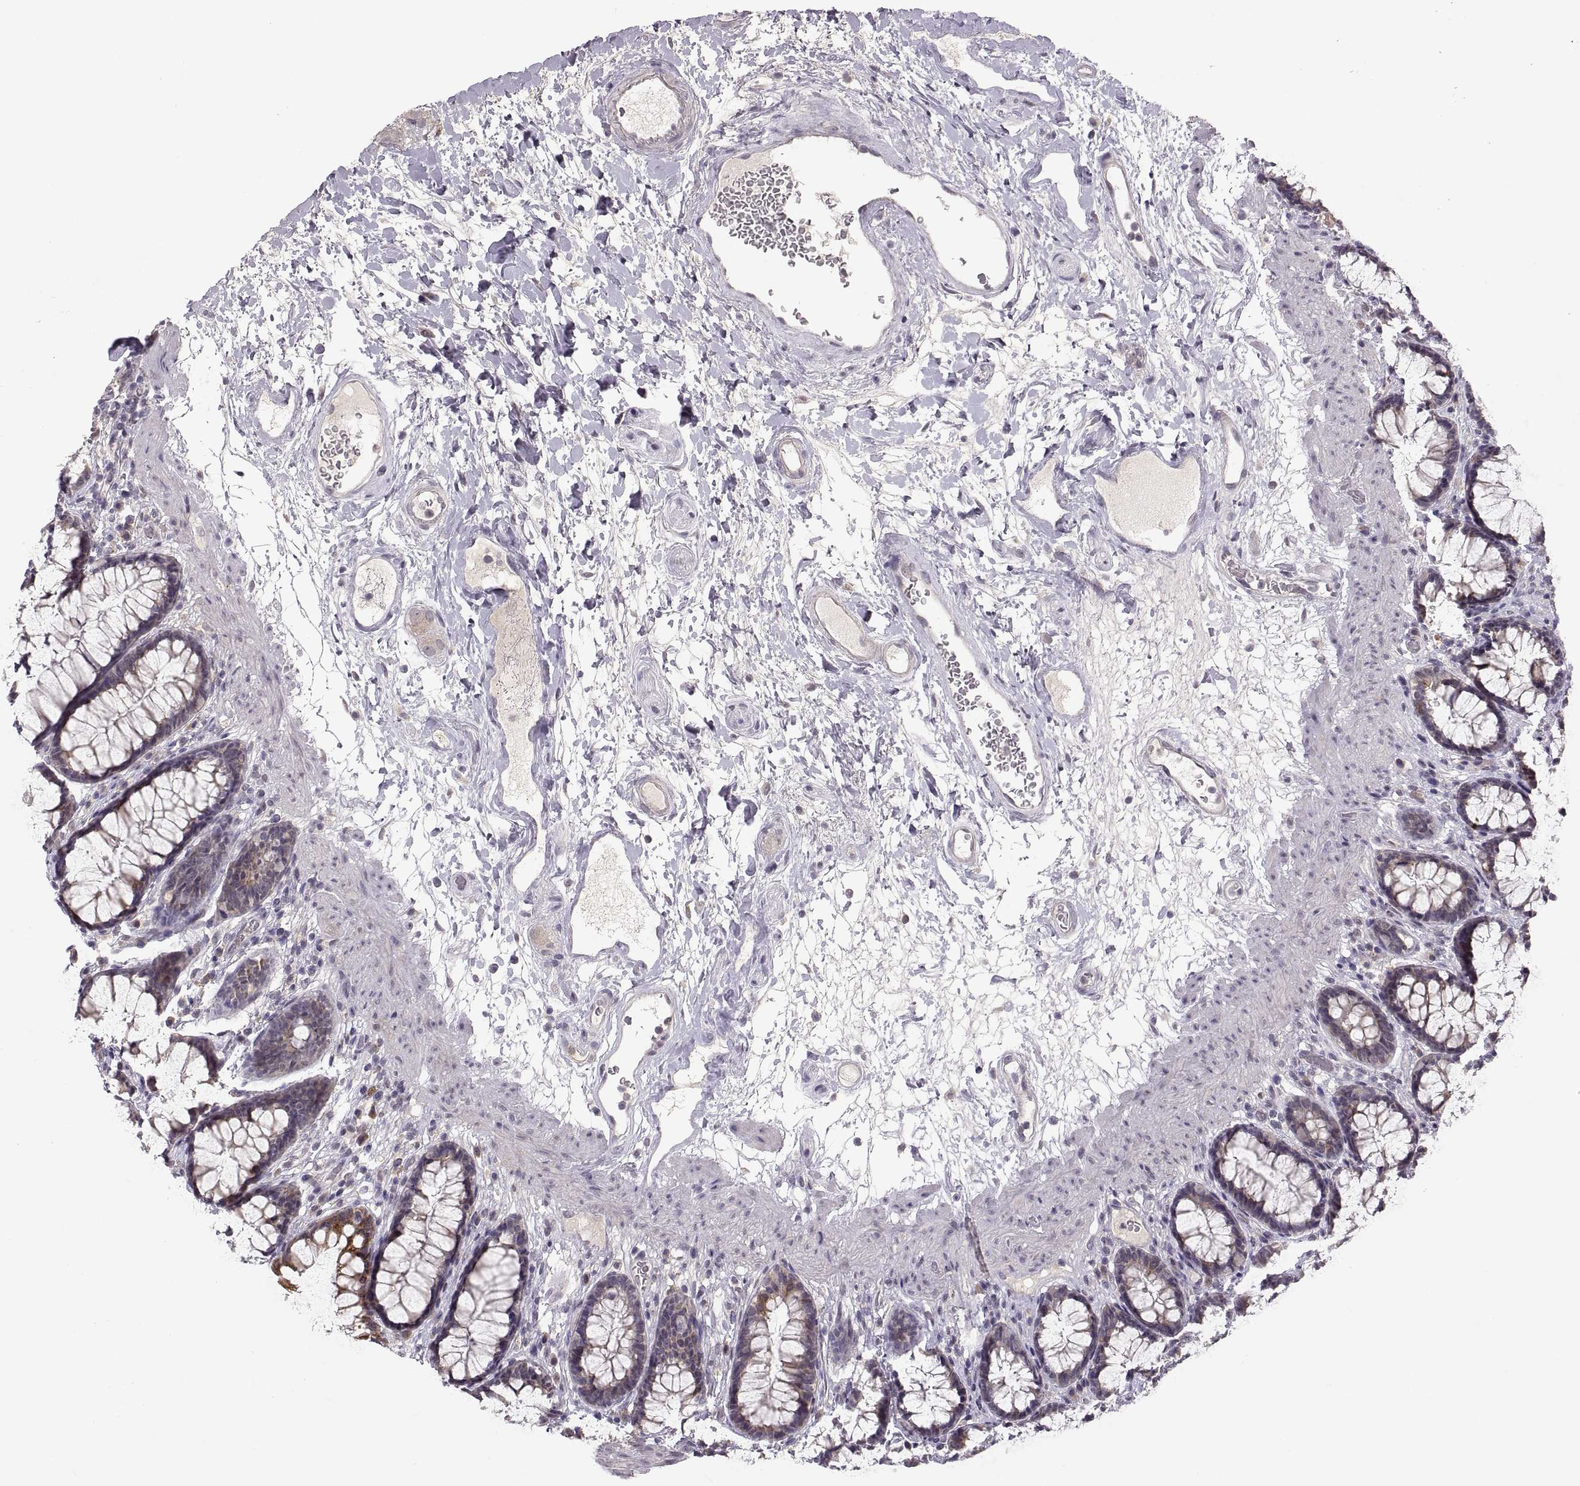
{"staining": {"intensity": "strong", "quantity": "25%-75%", "location": "cytoplasmic/membranous"}, "tissue": "rectum", "cell_type": "Glandular cells", "image_type": "normal", "snomed": [{"axis": "morphology", "description": "Normal tissue, NOS"}, {"axis": "topography", "description": "Rectum"}], "caption": "IHC image of benign rectum: rectum stained using immunohistochemistry (IHC) demonstrates high levels of strong protein expression localized specifically in the cytoplasmic/membranous of glandular cells, appearing as a cytoplasmic/membranous brown color.", "gene": "HMGCR", "patient": {"sex": "male", "age": 72}}